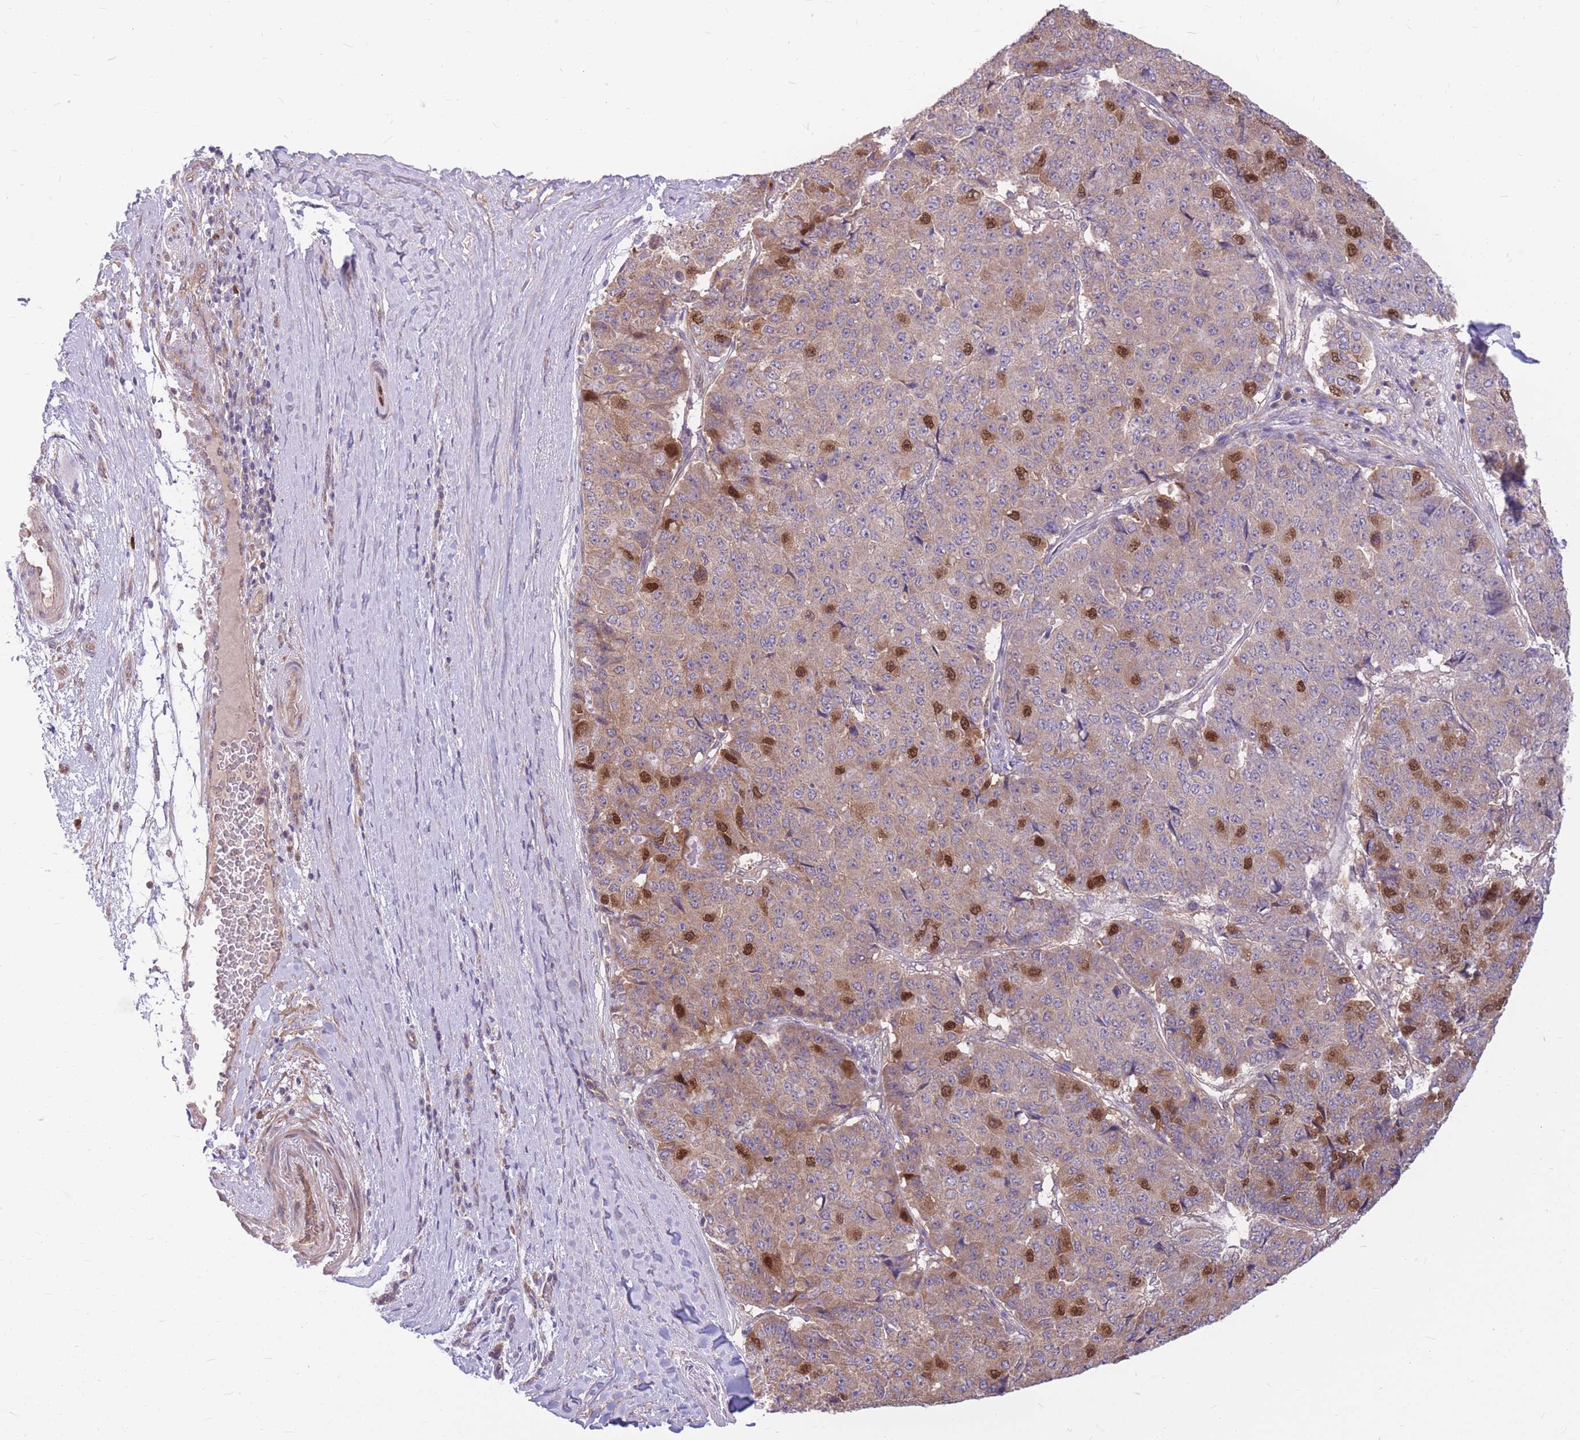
{"staining": {"intensity": "strong", "quantity": "<25%", "location": "nuclear"}, "tissue": "pancreatic cancer", "cell_type": "Tumor cells", "image_type": "cancer", "snomed": [{"axis": "morphology", "description": "Adenocarcinoma, NOS"}, {"axis": "topography", "description": "Pancreas"}], "caption": "Adenocarcinoma (pancreatic) stained for a protein (brown) demonstrates strong nuclear positive expression in approximately <25% of tumor cells.", "gene": "GMNN", "patient": {"sex": "male", "age": 50}}